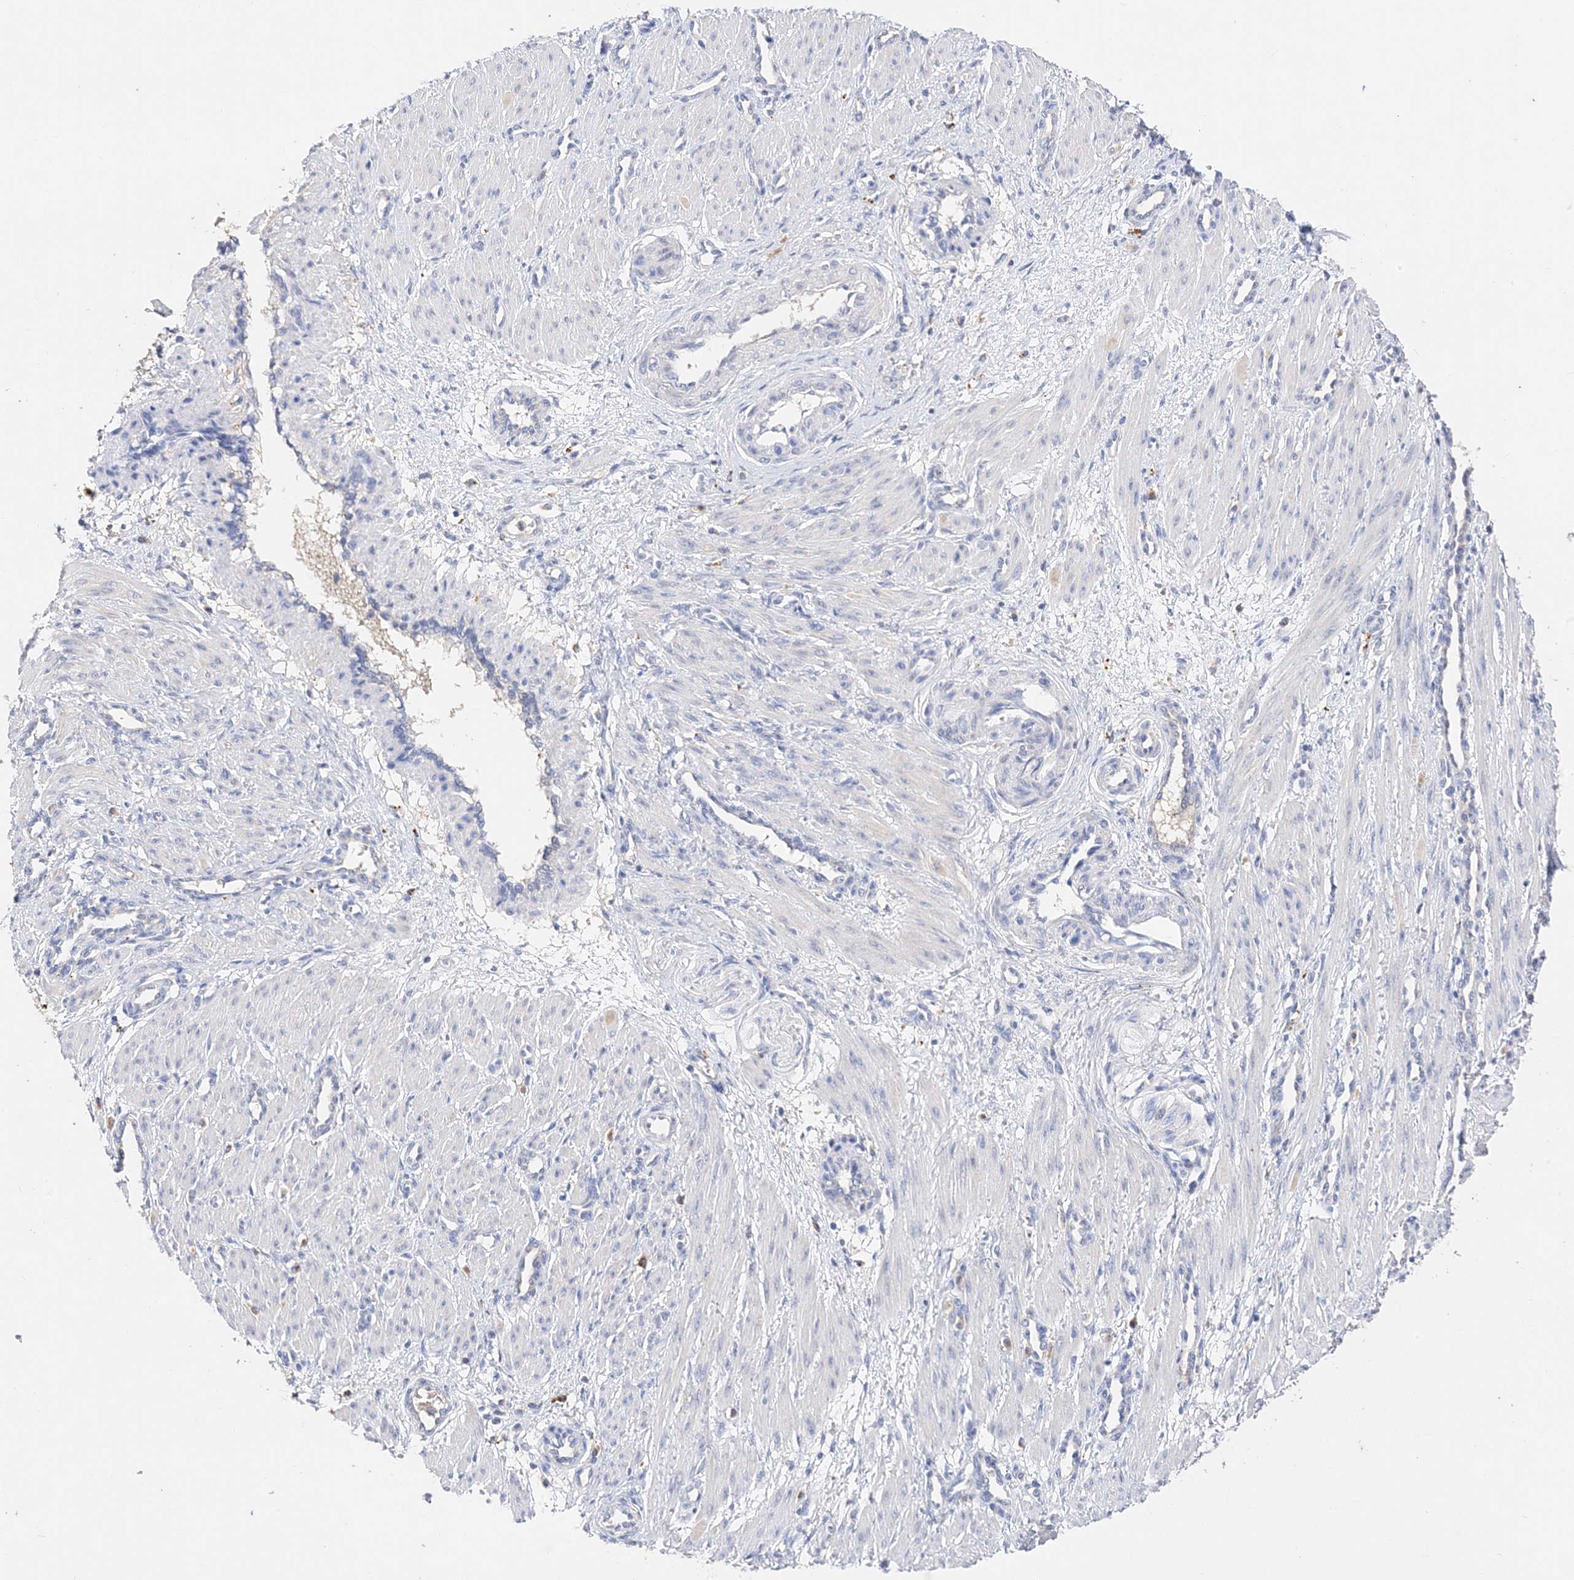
{"staining": {"intensity": "negative", "quantity": "none", "location": "none"}, "tissue": "smooth muscle", "cell_type": "Smooth muscle cells", "image_type": "normal", "snomed": [{"axis": "morphology", "description": "Normal tissue, NOS"}, {"axis": "topography", "description": "Endometrium"}], "caption": "Image shows no significant protein staining in smooth muscle cells of unremarkable smooth muscle.", "gene": "ARV1", "patient": {"sex": "female", "age": 33}}